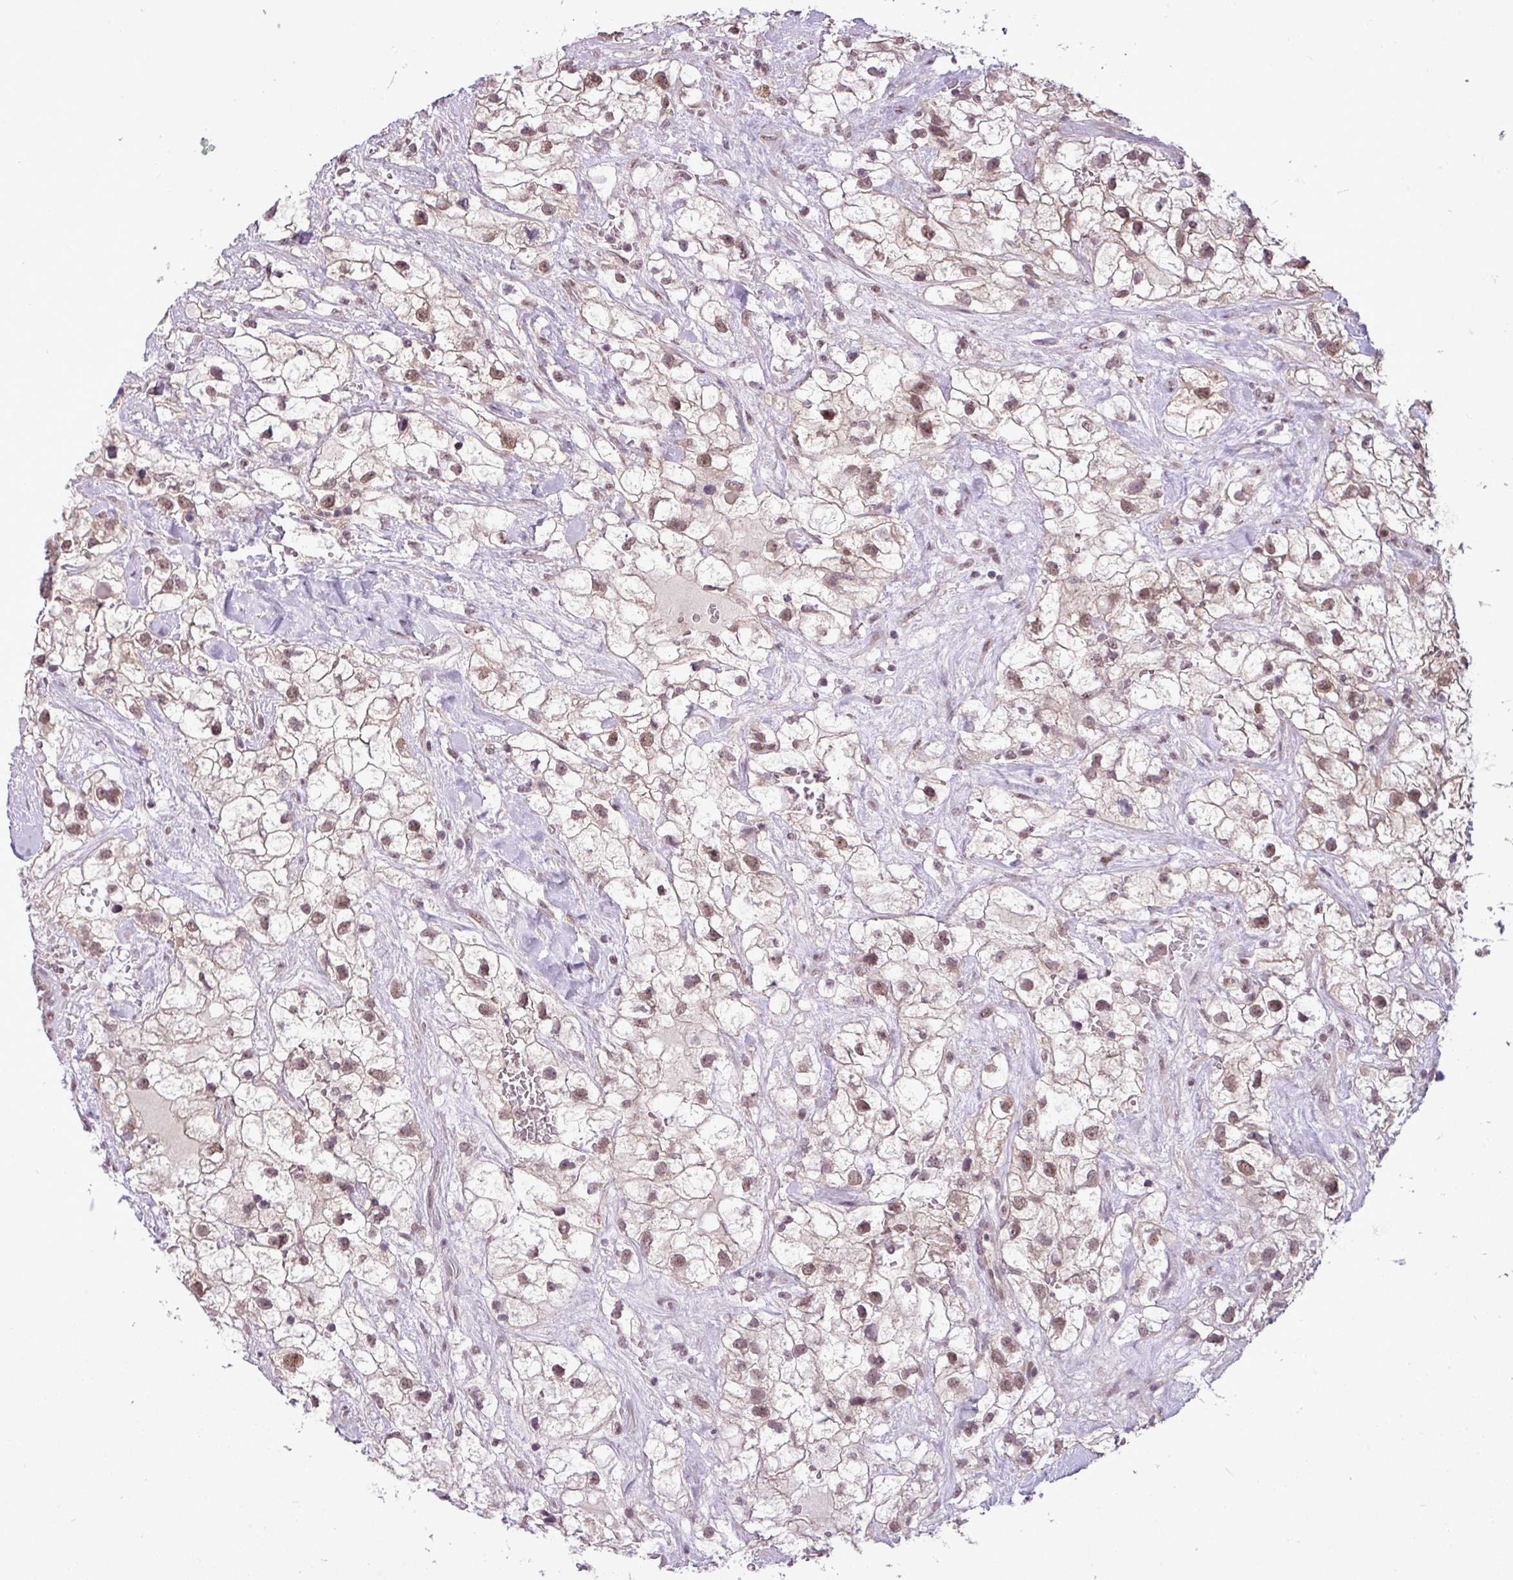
{"staining": {"intensity": "moderate", "quantity": "25%-75%", "location": "nuclear"}, "tissue": "renal cancer", "cell_type": "Tumor cells", "image_type": "cancer", "snomed": [{"axis": "morphology", "description": "Adenocarcinoma, NOS"}, {"axis": "topography", "description": "Kidney"}], "caption": "Human renal adenocarcinoma stained with a brown dye exhibits moderate nuclear positive staining in approximately 25%-75% of tumor cells.", "gene": "MFHAS1", "patient": {"sex": "male", "age": 59}}